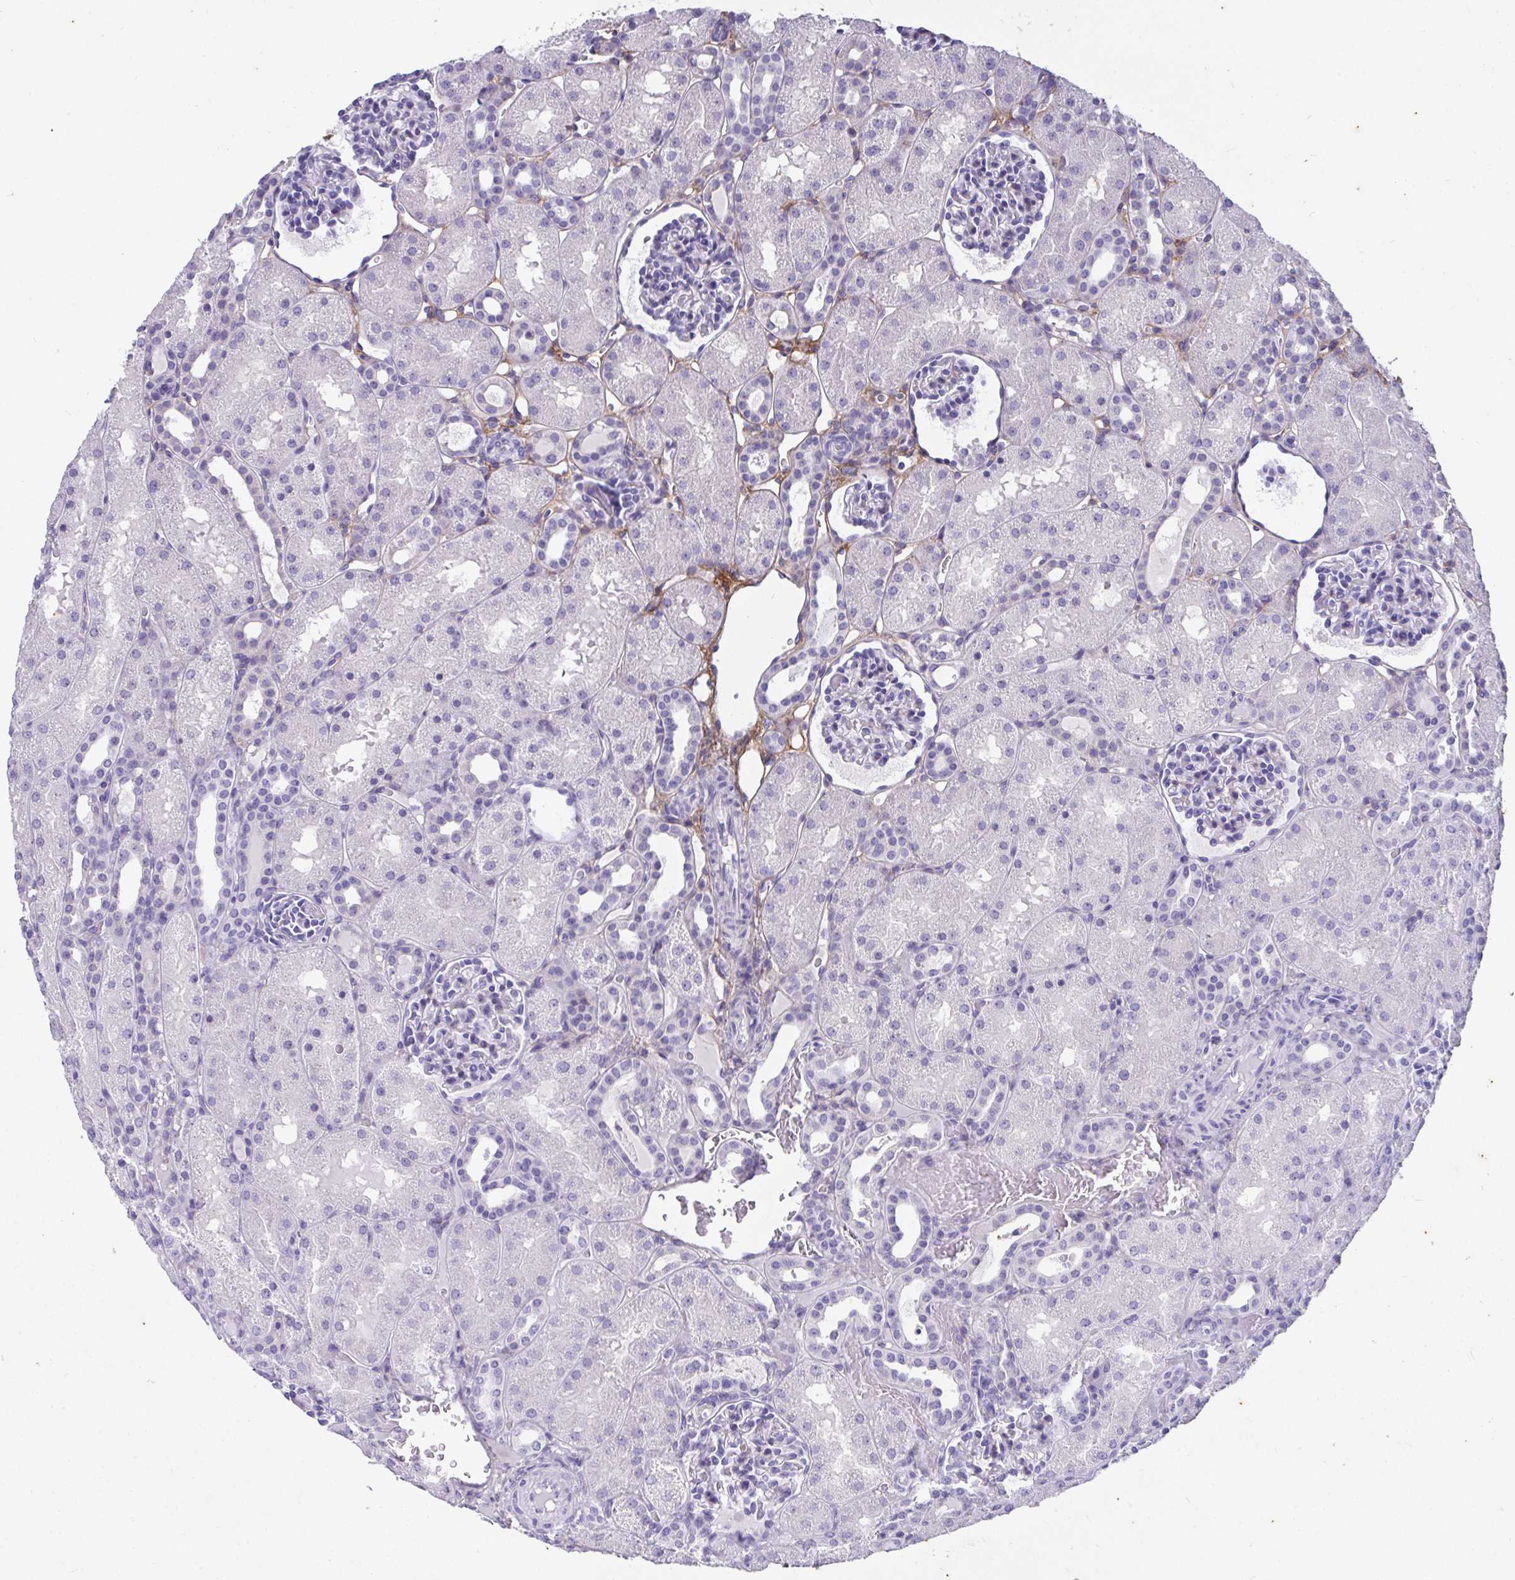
{"staining": {"intensity": "negative", "quantity": "none", "location": "none"}, "tissue": "kidney", "cell_type": "Cells in glomeruli", "image_type": "normal", "snomed": [{"axis": "morphology", "description": "Normal tissue, NOS"}, {"axis": "topography", "description": "Kidney"}], "caption": "Immunohistochemistry (IHC) image of unremarkable kidney stained for a protein (brown), which exhibits no positivity in cells in glomeruli.", "gene": "LHFPL6", "patient": {"sex": "male", "age": 2}}